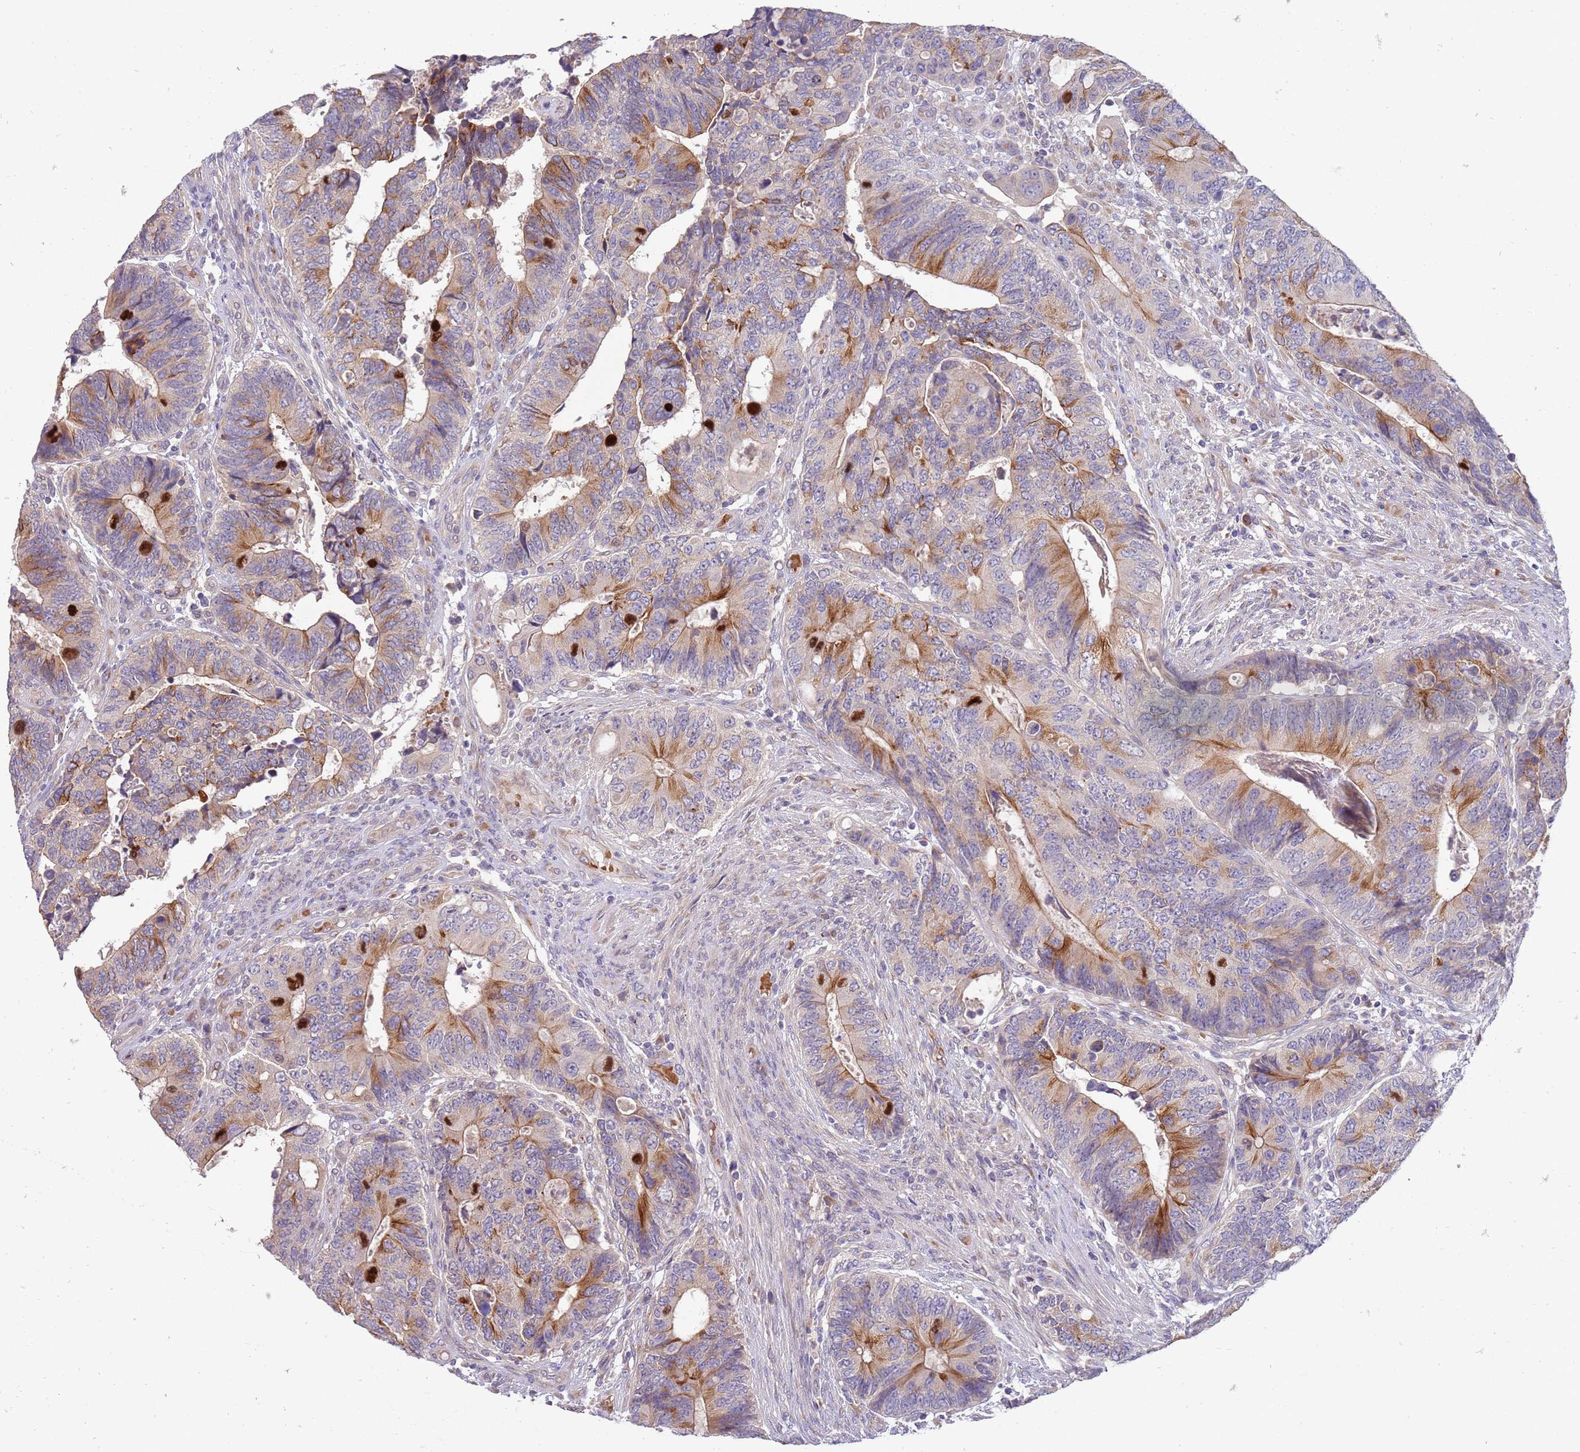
{"staining": {"intensity": "moderate", "quantity": "<25%", "location": "cytoplasmic/membranous"}, "tissue": "colorectal cancer", "cell_type": "Tumor cells", "image_type": "cancer", "snomed": [{"axis": "morphology", "description": "Adenocarcinoma, NOS"}, {"axis": "topography", "description": "Colon"}], "caption": "Protein positivity by immunohistochemistry (IHC) exhibits moderate cytoplasmic/membranous staining in about <25% of tumor cells in colorectal cancer.", "gene": "NMUR2", "patient": {"sex": "male", "age": 87}}